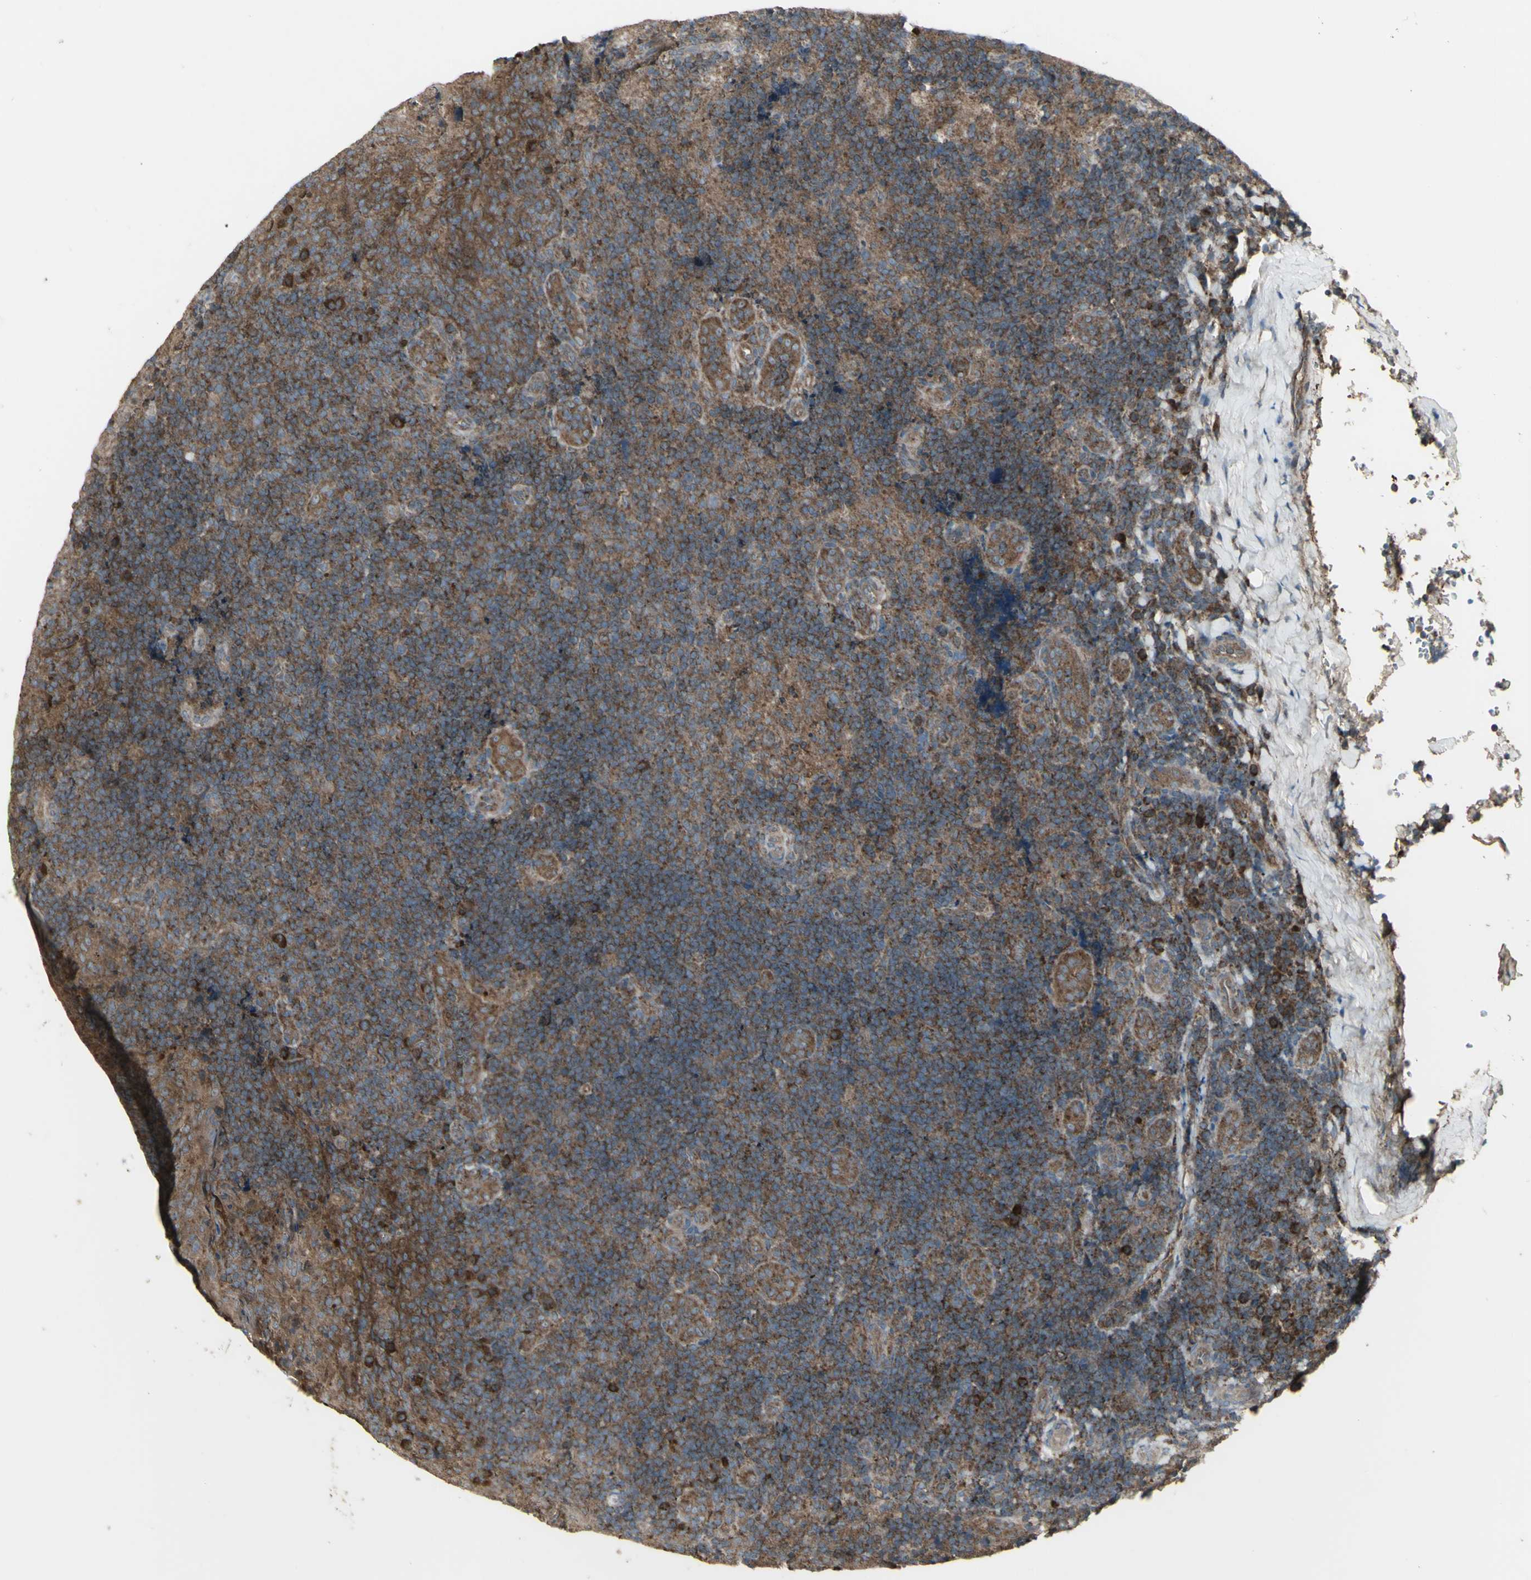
{"staining": {"intensity": "moderate", "quantity": ">75%", "location": "cytoplasmic/membranous"}, "tissue": "tonsil", "cell_type": "Germinal center cells", "image_type": "normal", "snomed": [{"axis": "morphology", "description": "Normal tissue, NOS"}, {"axis": "topography", "description": "Tonsil"}], "caption": "Tonsil stained with immunohistochemistry shows moderate cytoplasmic/membranous staining in about >75% of germinal center cells.", "gene": "SHC1", "patient": {"sex": "male", "age": 17}}